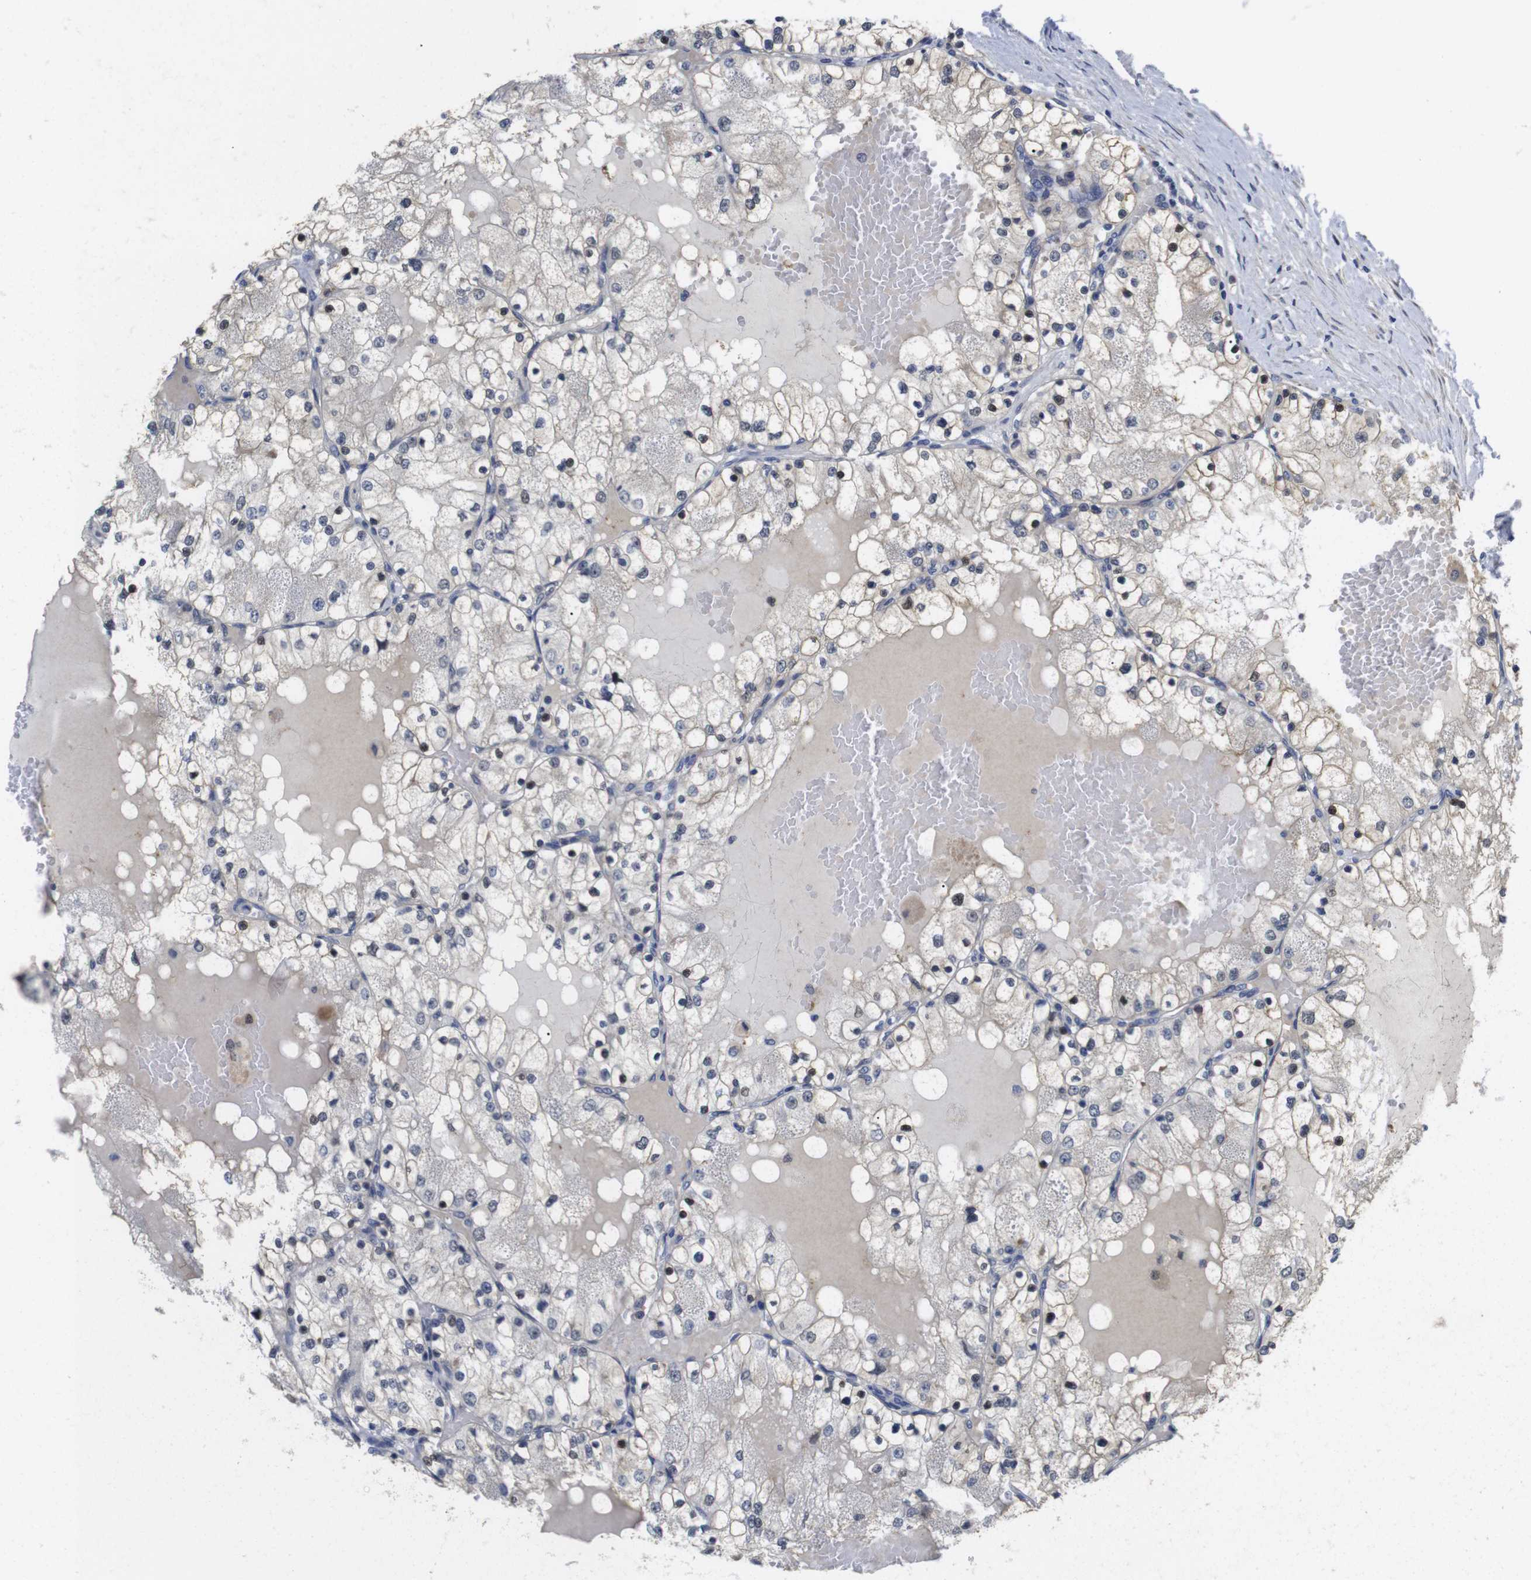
{"staining": {"intensity": "strong", "quantity": "<25%", "location": "cytoplasmic/membranous,nuclear"}, "tissue": "renal cancer", "cell_type": "Tumor cells", "image_type": "cancer", "snomed": [{"axis": "morphology", "description": "Adenocarcinoma, NOS"}, {"axis": "topography", "description": "Kidney"}], "caption": "IHC image of human renal adenocarcinoma stained for a protein (brown), which displays medium levels of strong cytoplasmic/membranous and nuclear positivity in about <25% of tumor cells.", "gene": "FNTA", "patient": {"sex": "male", "age": 68}}